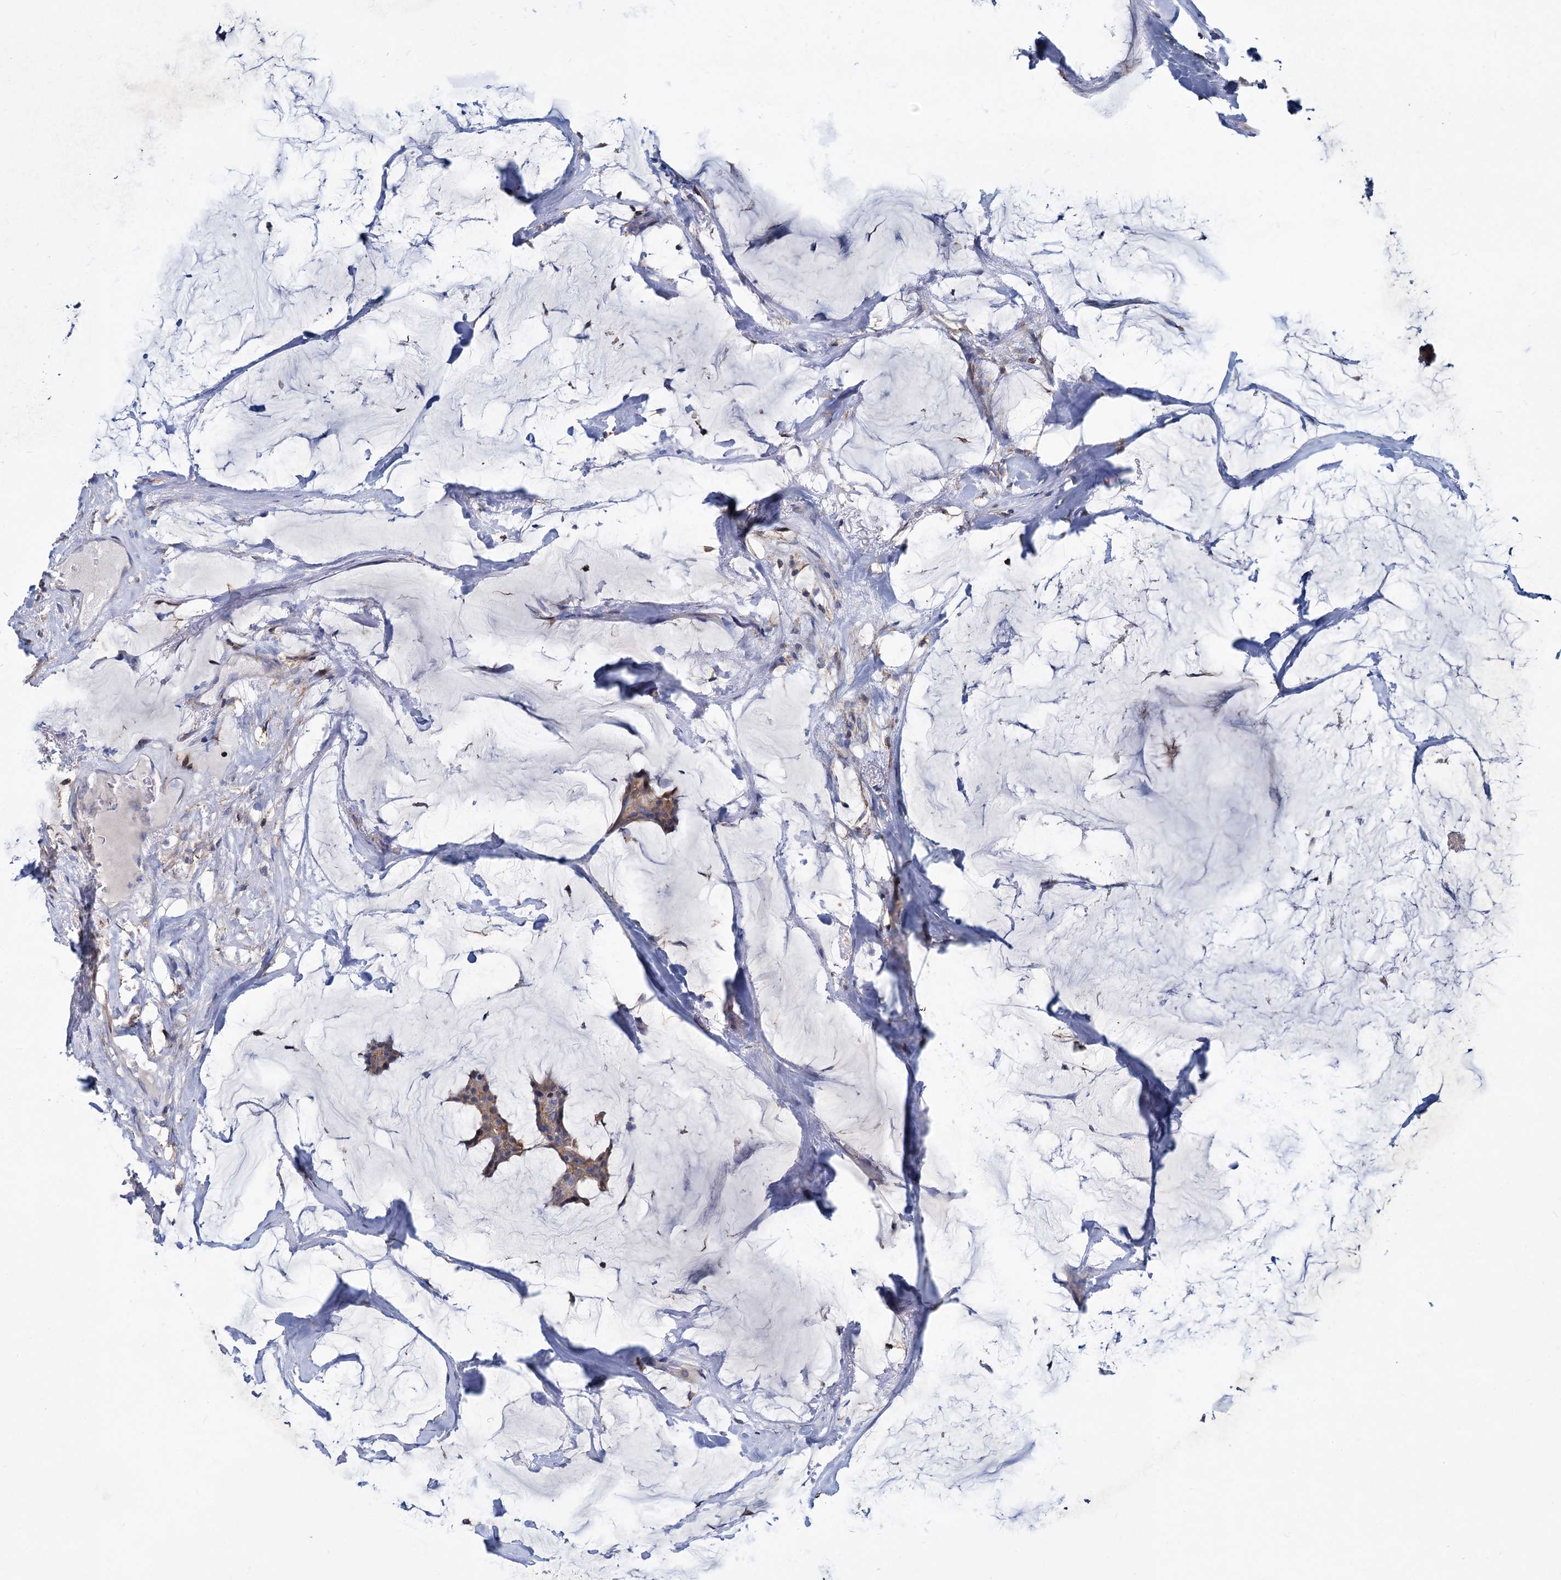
{"staining": {"intensity": "weak", "quantity": ">75%", "location": "cytoplasmic/membranous"}, "tissue": "breast cancer", "cell_type": "Tumor cells", "image_type": "cancer", "snomed": [{"axis": "morphology", "description": "Duct carcinoma"}, {"axis": "topography", "description": "Breast"}], "caption": "This photomicrograph demonstrates IHC staining of human breast cancer, with low weak cytoplasmic/membranous expression in approximately >75% of tumor cells.", "gene": "LRCH4", "patient": {"sex": "female", "age": 93}}